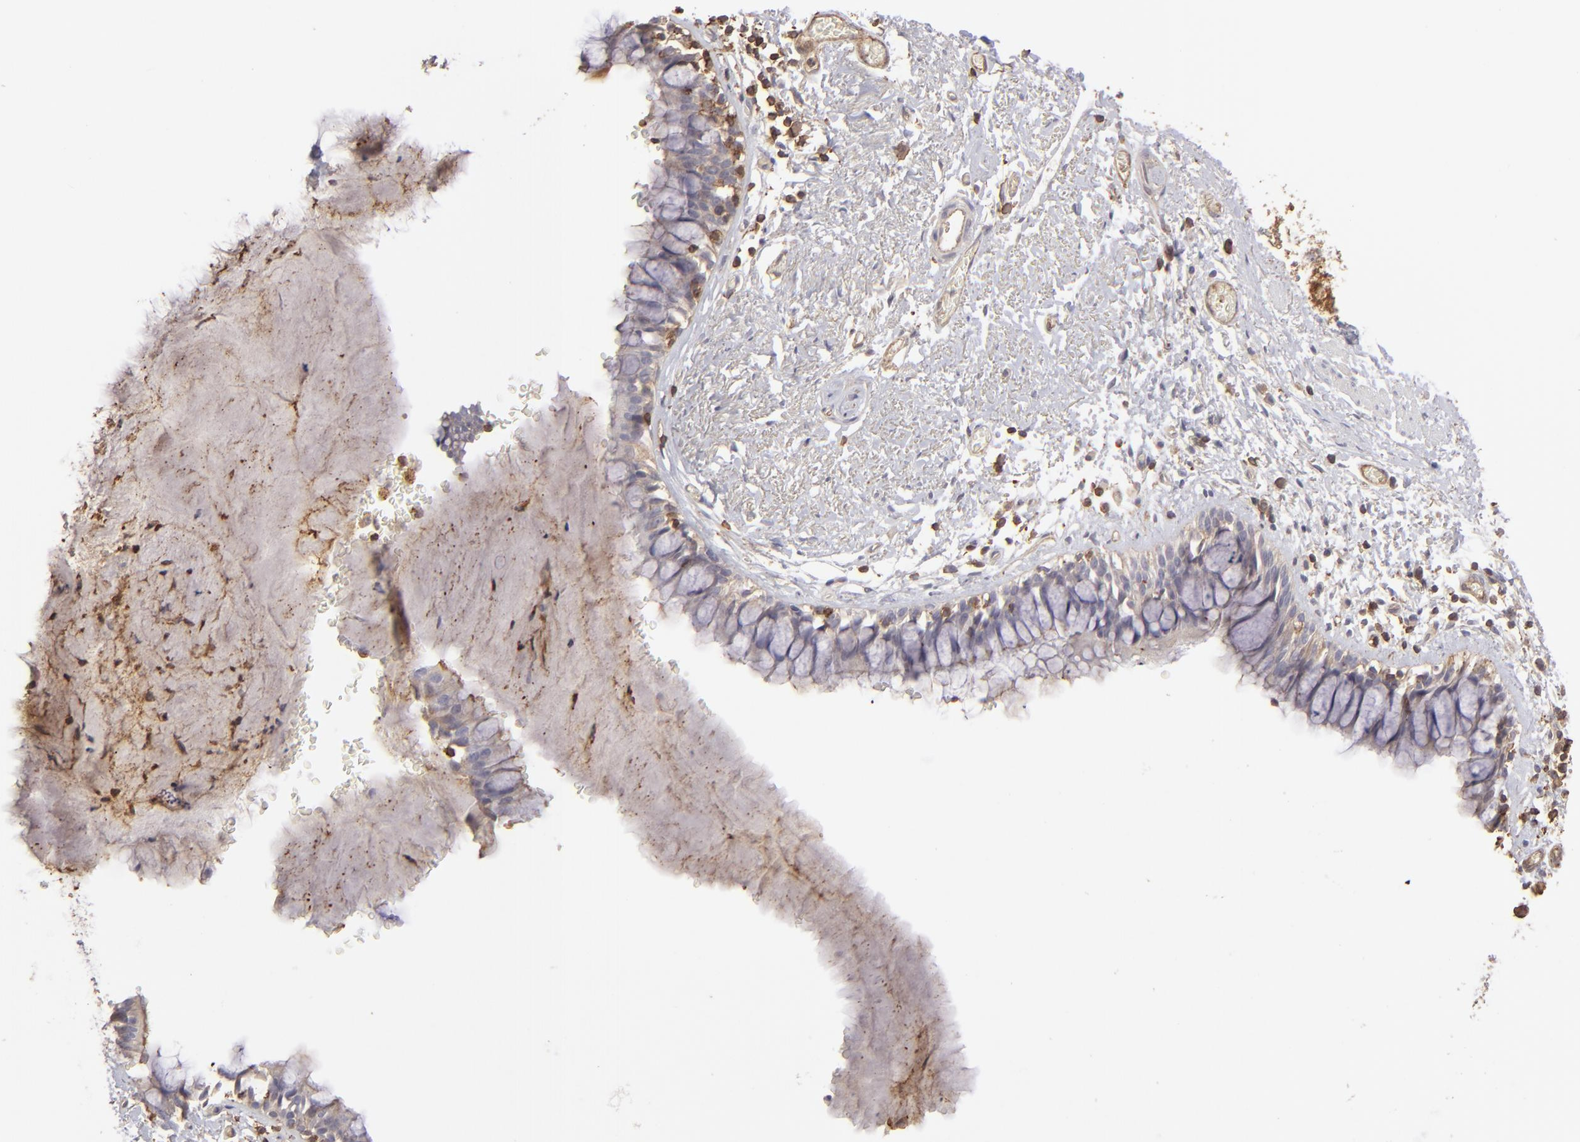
{"staining": {"intensity": "weak", "quantity": ">75%", "location": "cytoplasmic/membranous"}, "tissue": "bronchus", "cell_type": "Respiratory epithelial cells", "image_type": "normal", "snomed": [{"axis": "morphology", "description": "Normal tissue, NOS"}, {"axis": "topography", "description": "Lymph node of abdomen"}, {"axis": "topography", "description": "Lymph node of pelvis"}], "caption": "Immunohistochemical staining of unremarkable human bronchus demonstrates low levels of weak cytoplasmic/membranous positivity in about >75% of respiratory epithelial cells.", "gene": "ACTB", "patient": {"sex": "female", "age": 65}}